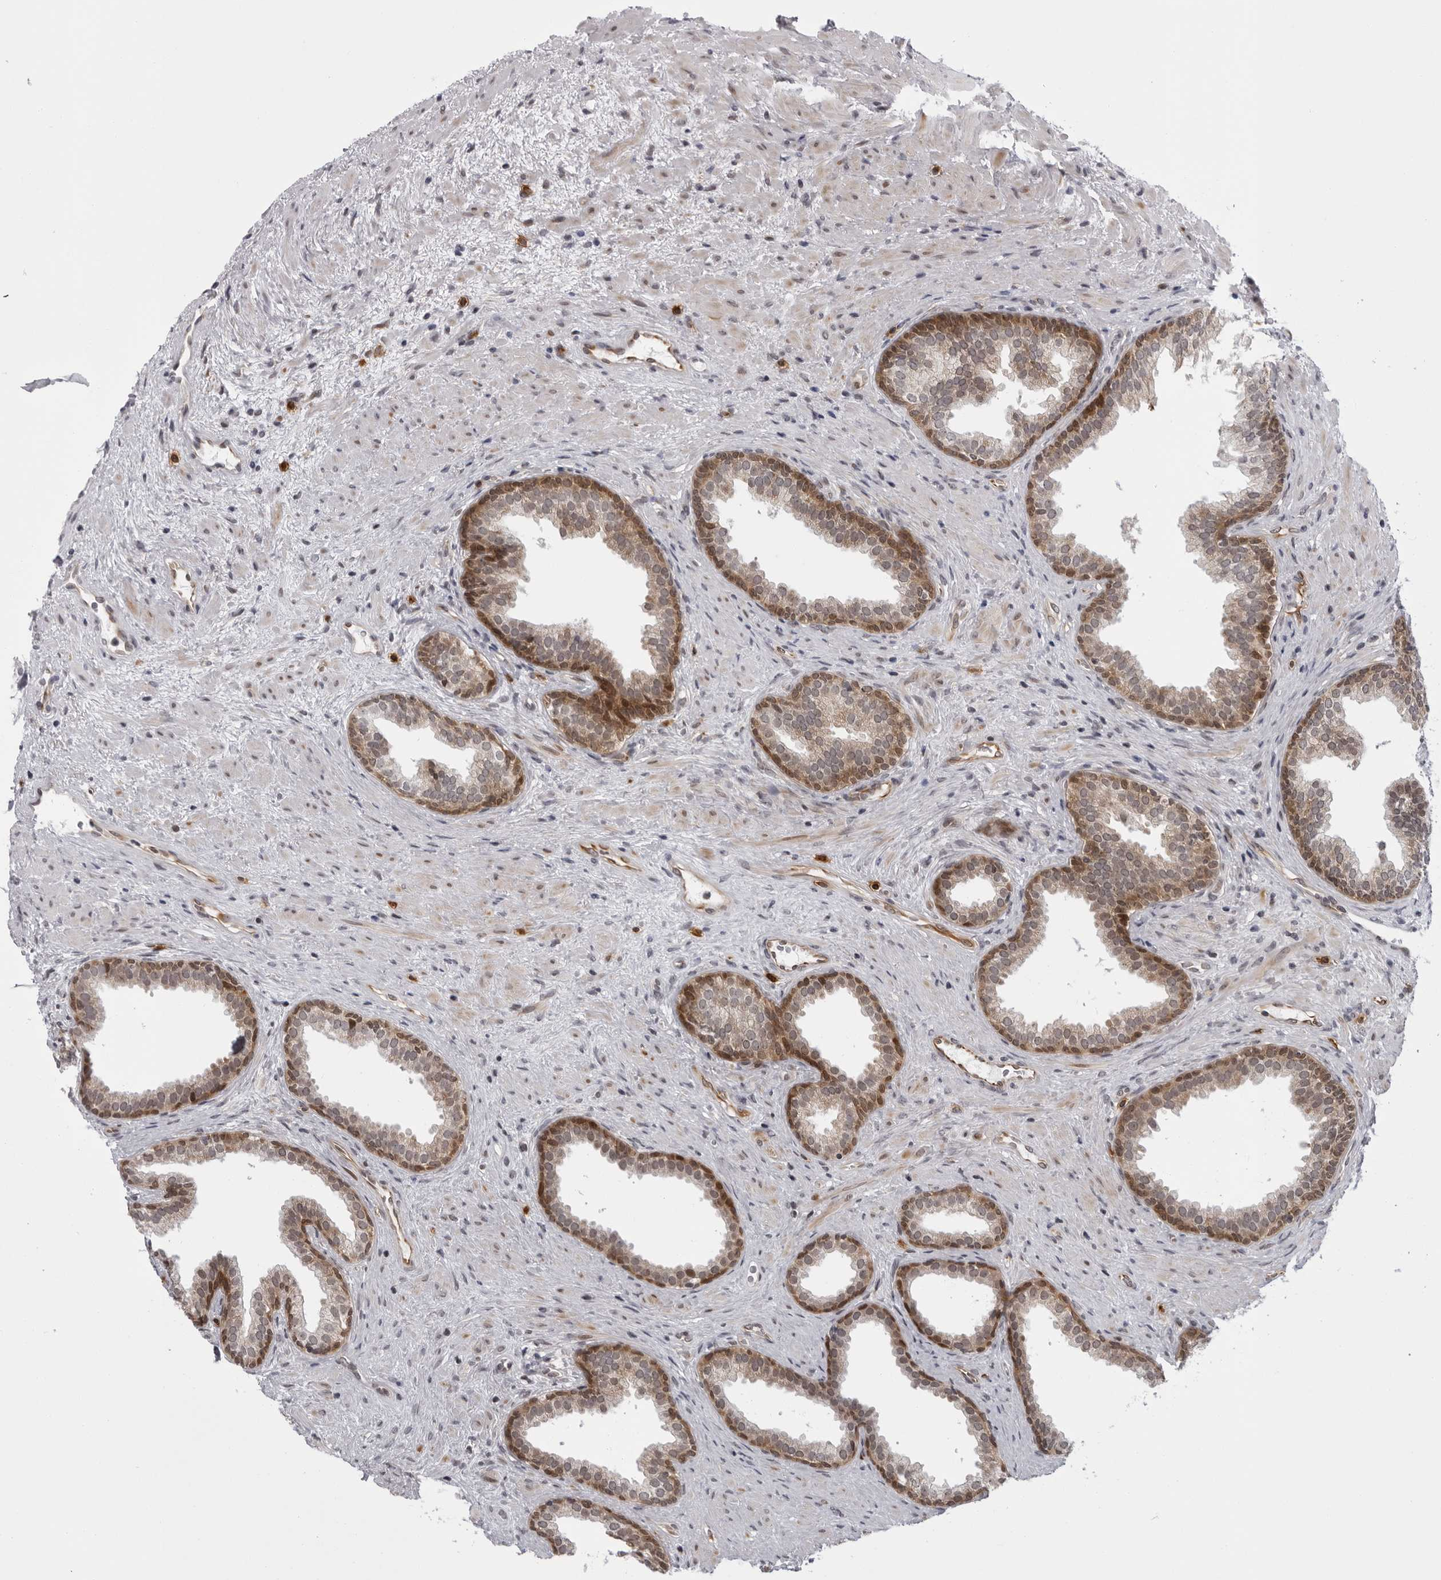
{"staining": {"intensity": "moderate", "quantity": "25%-75%", "location": "cytoplasmic/membranous"}, "tissue": "prostate", "cell_type": "Glandular cells", "image_type": "normal", "snomed": [{"axis": "morphology", "description": "Normal tissue, NOS"}, {"axis": "topography", "description": "Prostate"}], "caption": "High-magnification brightfield microscopy of benign prostate stained with DAB (3,3'-diaminobenzidine) (brown) and counterstained with hematoxylin (blue). glandular cells exhibit moderate cytoplasmic/membranous staining is identified in about25%-75% of cells. The staining was performed using DAB (3,3'-diaminobenzidine) to visualize the protein expression in brown, while the nuclei were stained in blue with hematoxylin (Magnification: 20x).", "gene": "GCSAML", "patient": {"sex": "male", "age": 76}}